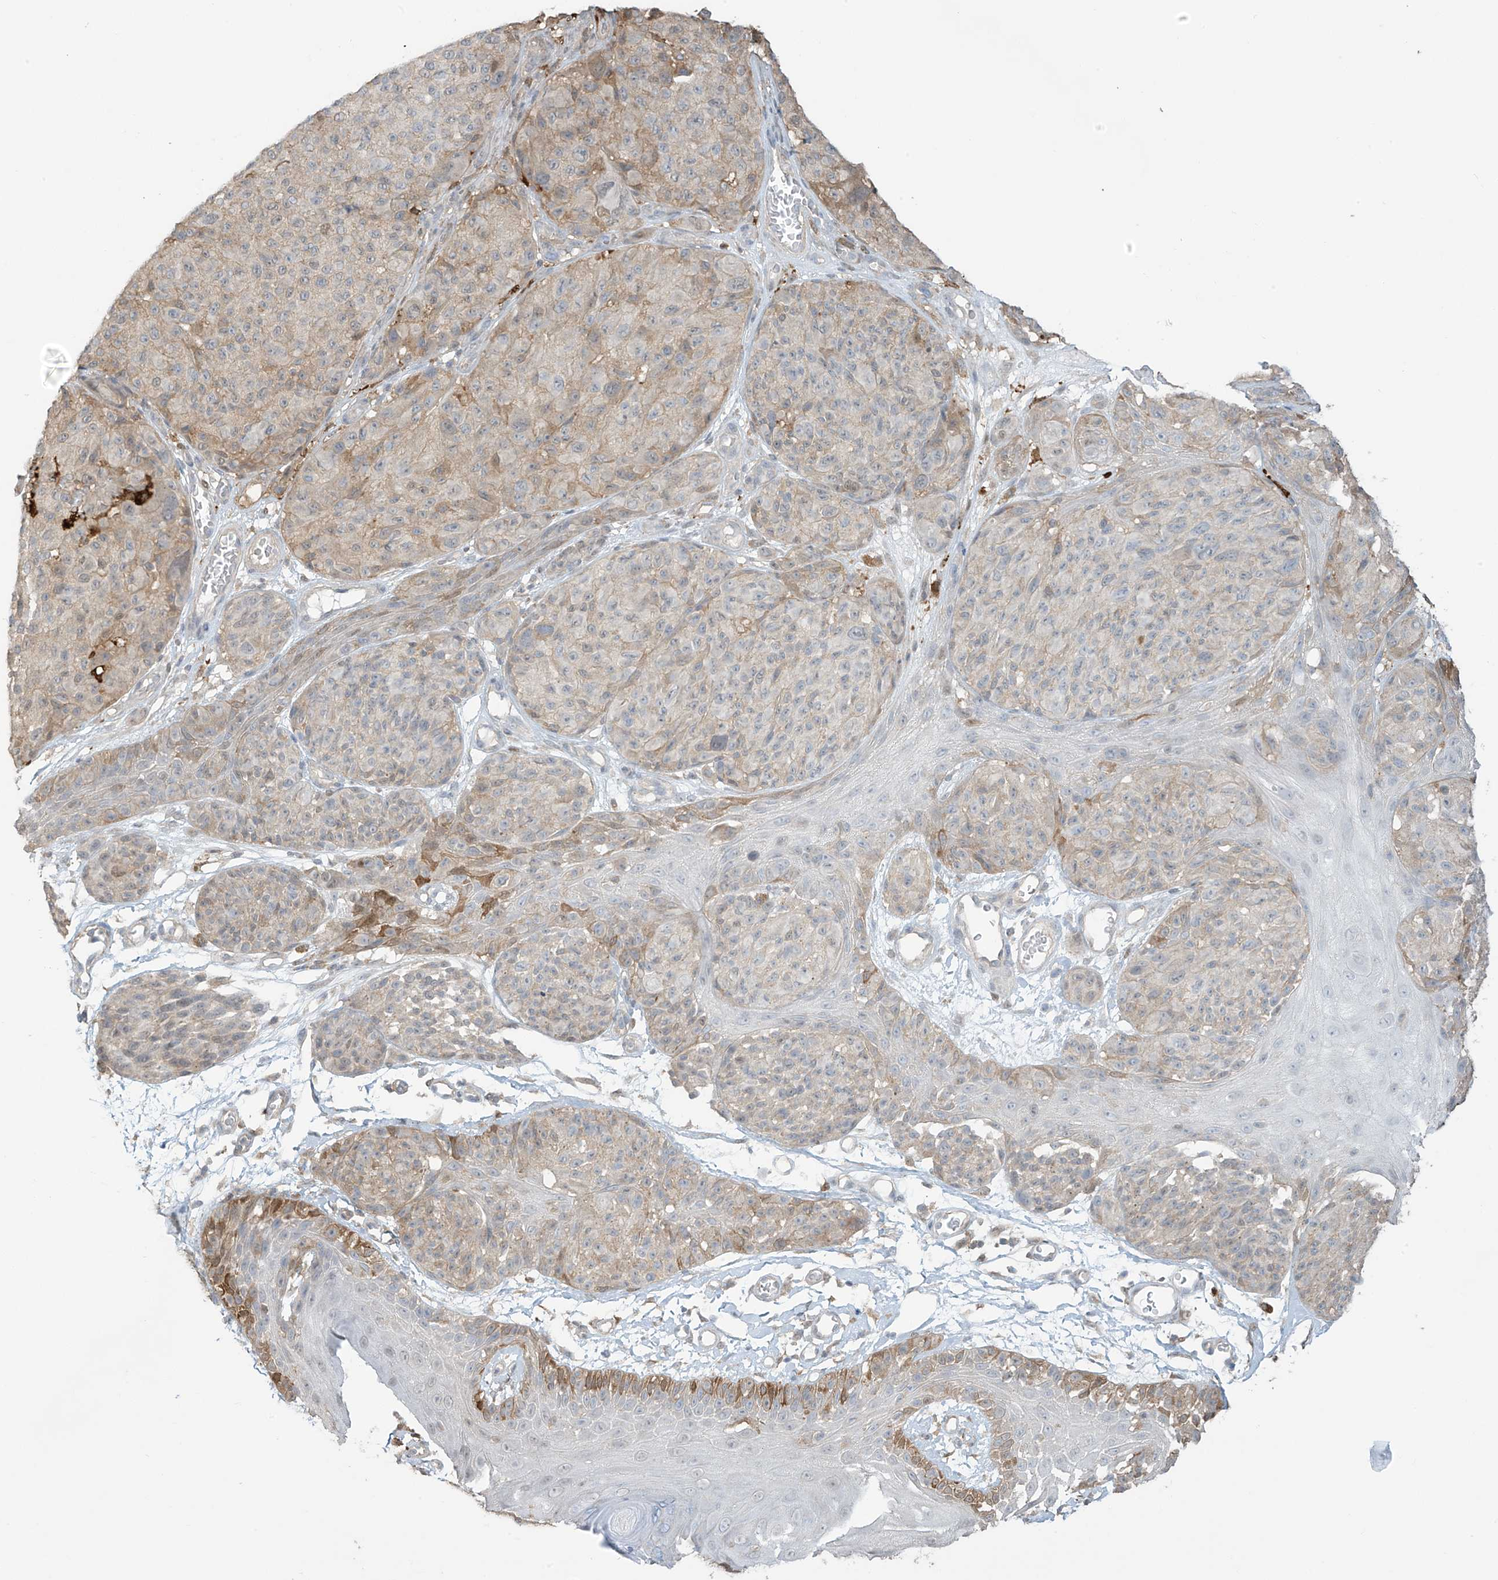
{"staining": {"intensity": "weak", "quantity": "<25%", "location": "cytoplasmic/membranous"}, "tissue": "melanoma", "cell_type": "Tumor cells", "image_type": "cancer", "snomed": [{"axis": "morphology", "description": "Malignant melanoma, NOS"}, {"axis": "topography", "description": "Skin"}], "caption": "High magnification brightfield microscopy of melanoma stained with DAB (brown) and counterstained with hematoxylin (blue): tumor cells show no significant positivity.", "gene": "TAGAP", "patient": {"sex": "male", "age": 83}}